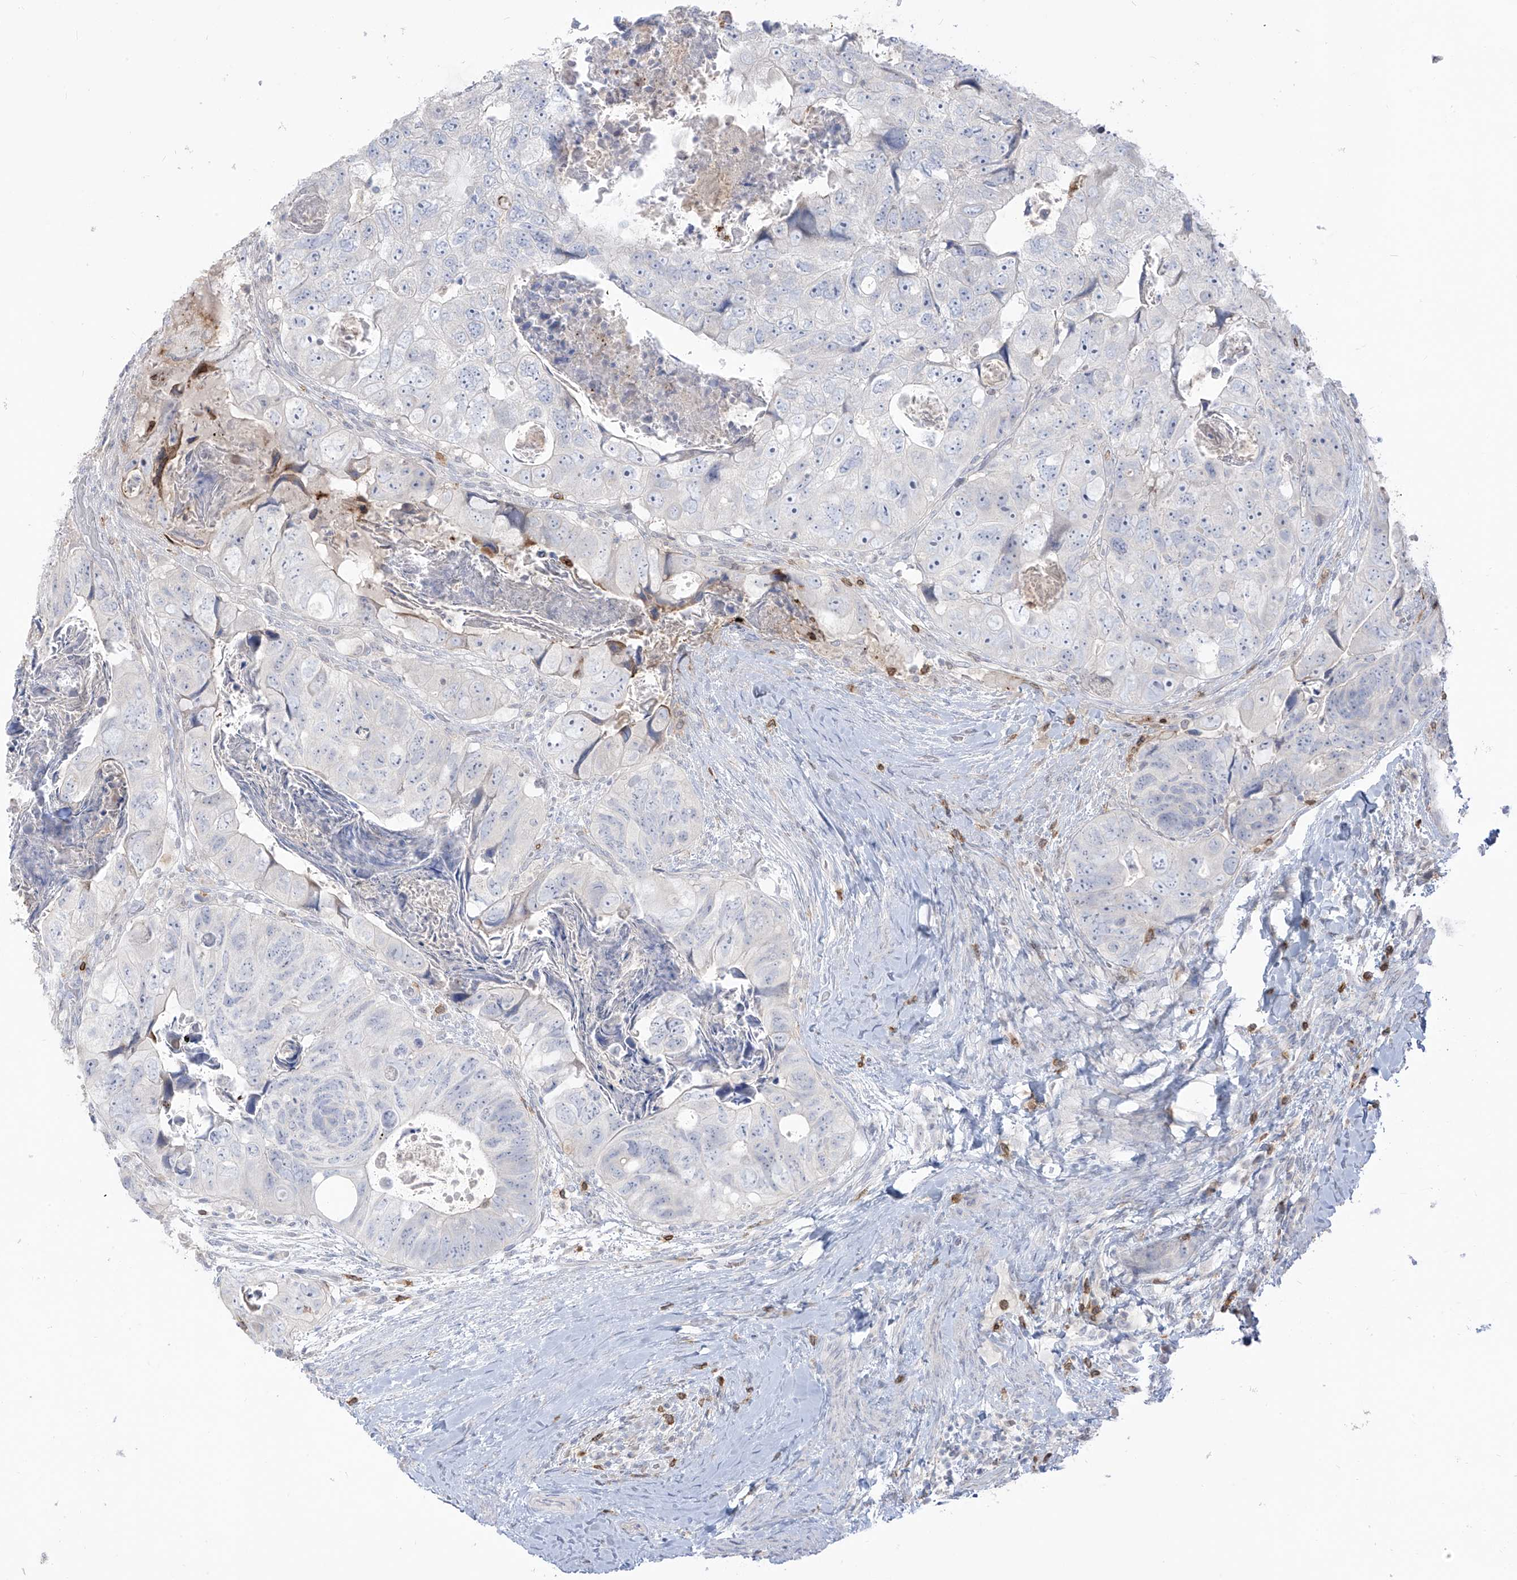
{"staining": {"intensity": "negative", "quantity": "none", "location": "none"}, "tissue": "colorectal cancer", "cell_type": "Tumor cells", "image_type": "cancer", "snomed": [{"axis": "morphology", "description": "Adenocarcinoma, NOS"}, {"axis": "topography", "description": "Rectum"}], "caption": "Micrograph shows no protein staining in tumor cells of colorectal cancer tissue.", "gene": "NOTO", "patient": {"sex": "male", "age": 59}}